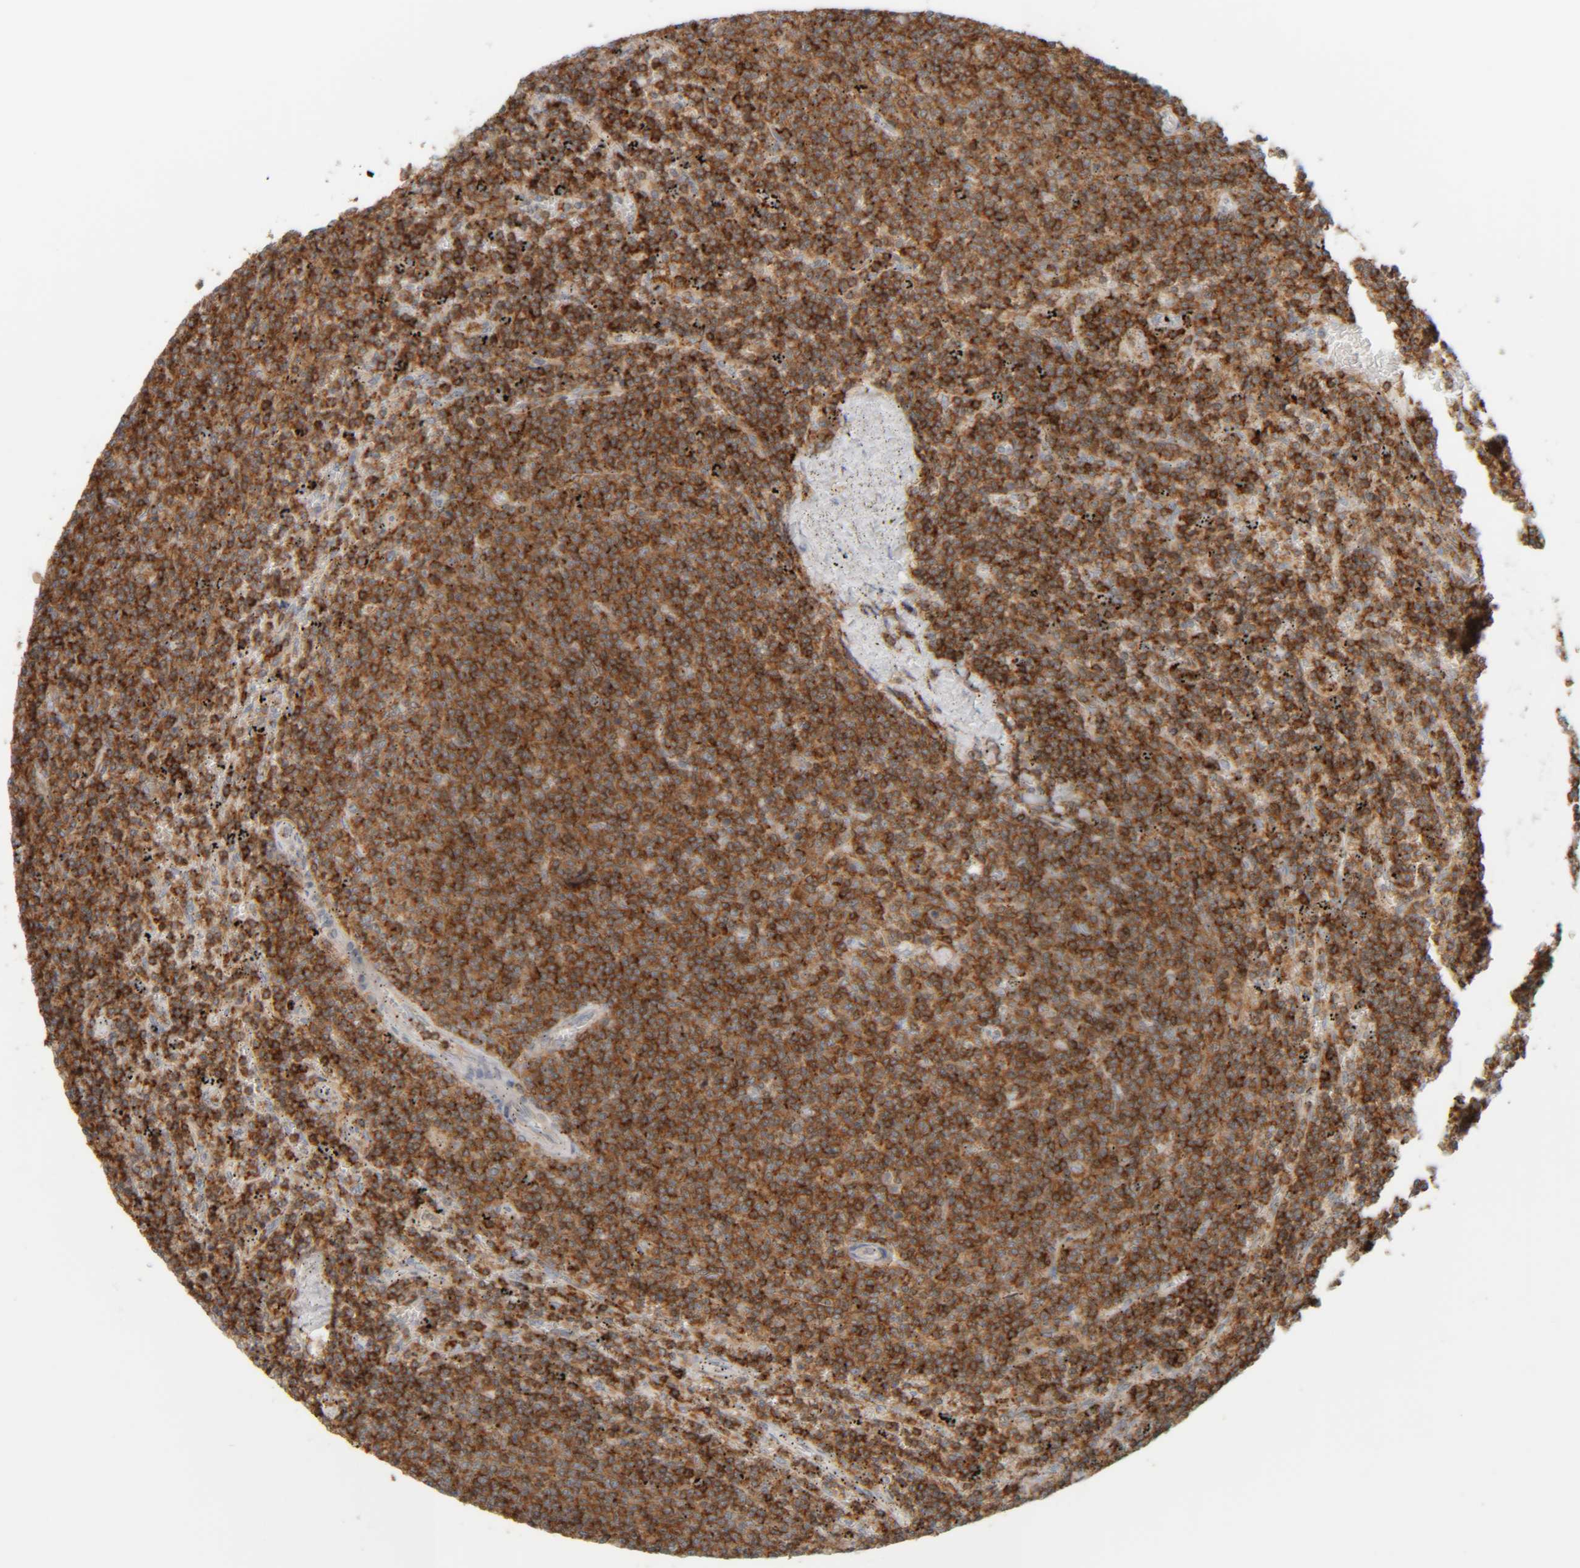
{"staining": {"intensity": "strong", "quantity": ">75%", "location": "cytoplasmic/membranous"}, "tissue": "lymphoma", "cell_type": "Tumor cells", "image_type": "cancer", "snomed": [{"axis": "morphology", "description": "Malignant lymphoma, non-Hodgkin's type, Low grade"}, {"axis": "topography", "description": "Spleen"}], "caption": "The immunohistochemical stain shows strong cytoplasmic/membranous positivity in tumor cells of lymphoma tissue.", "gene": "CCDC57", "patient": {"sex": "female", "age": 50}}